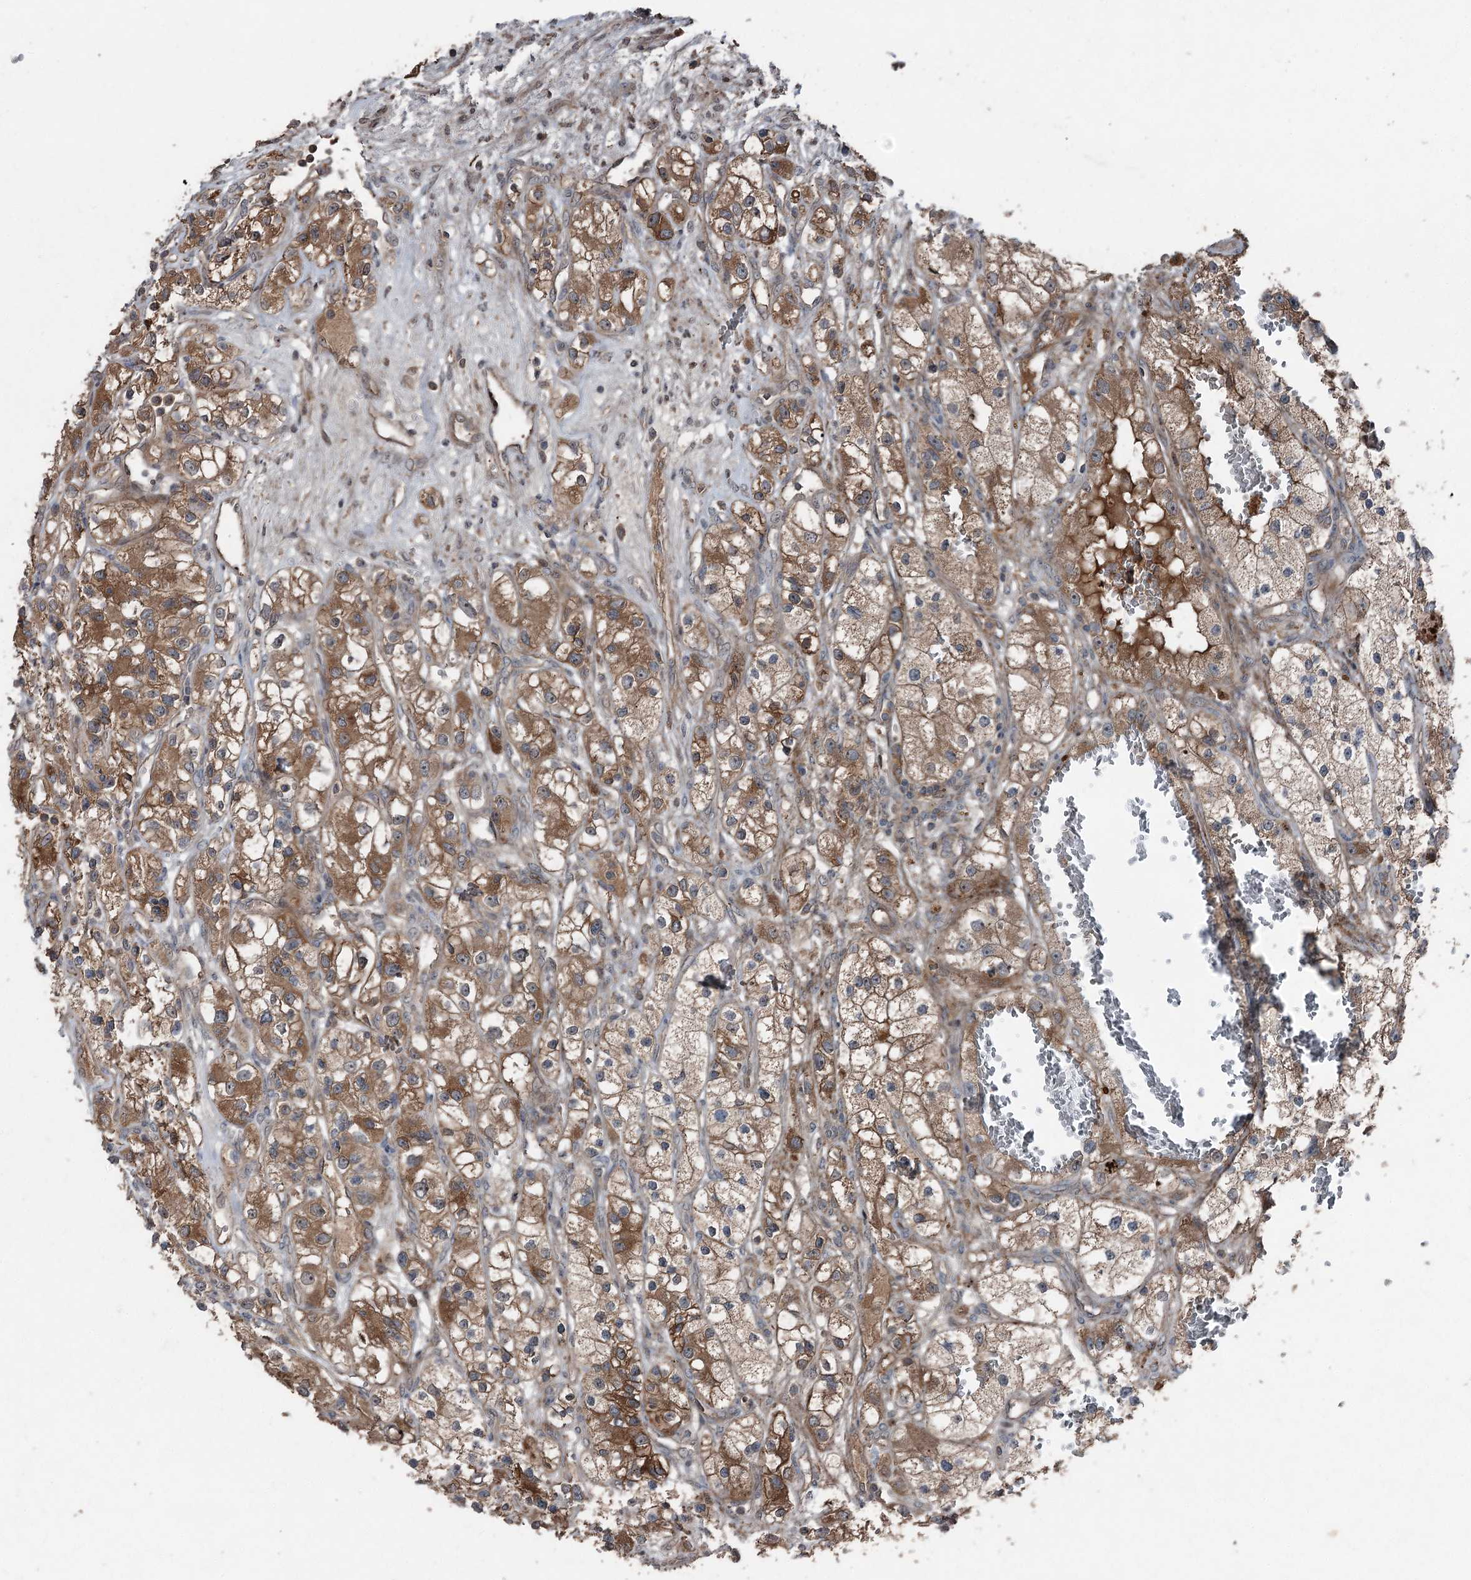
{"staining": {"intensity": "moderate", "quantity": ">75%", "location": "cytoplasmic/membranous"}, "tissue": "renal cancer", "cell_type": "Tumor cells", "image_type": "cancer", "snomed": [{"axis": "morphology", "description": "Adenocarcinoma, NOS"}, {"axis": "topography", "description": "Kidney"}], "caption": "Renal cancer stained for a protein (brown) displays moderate cytoplasmic/membranous positive expression in approximately >75% of tumor cells.", "gene": "MAPK8IP2", "patient": {"sex": "female", "age": 57}}